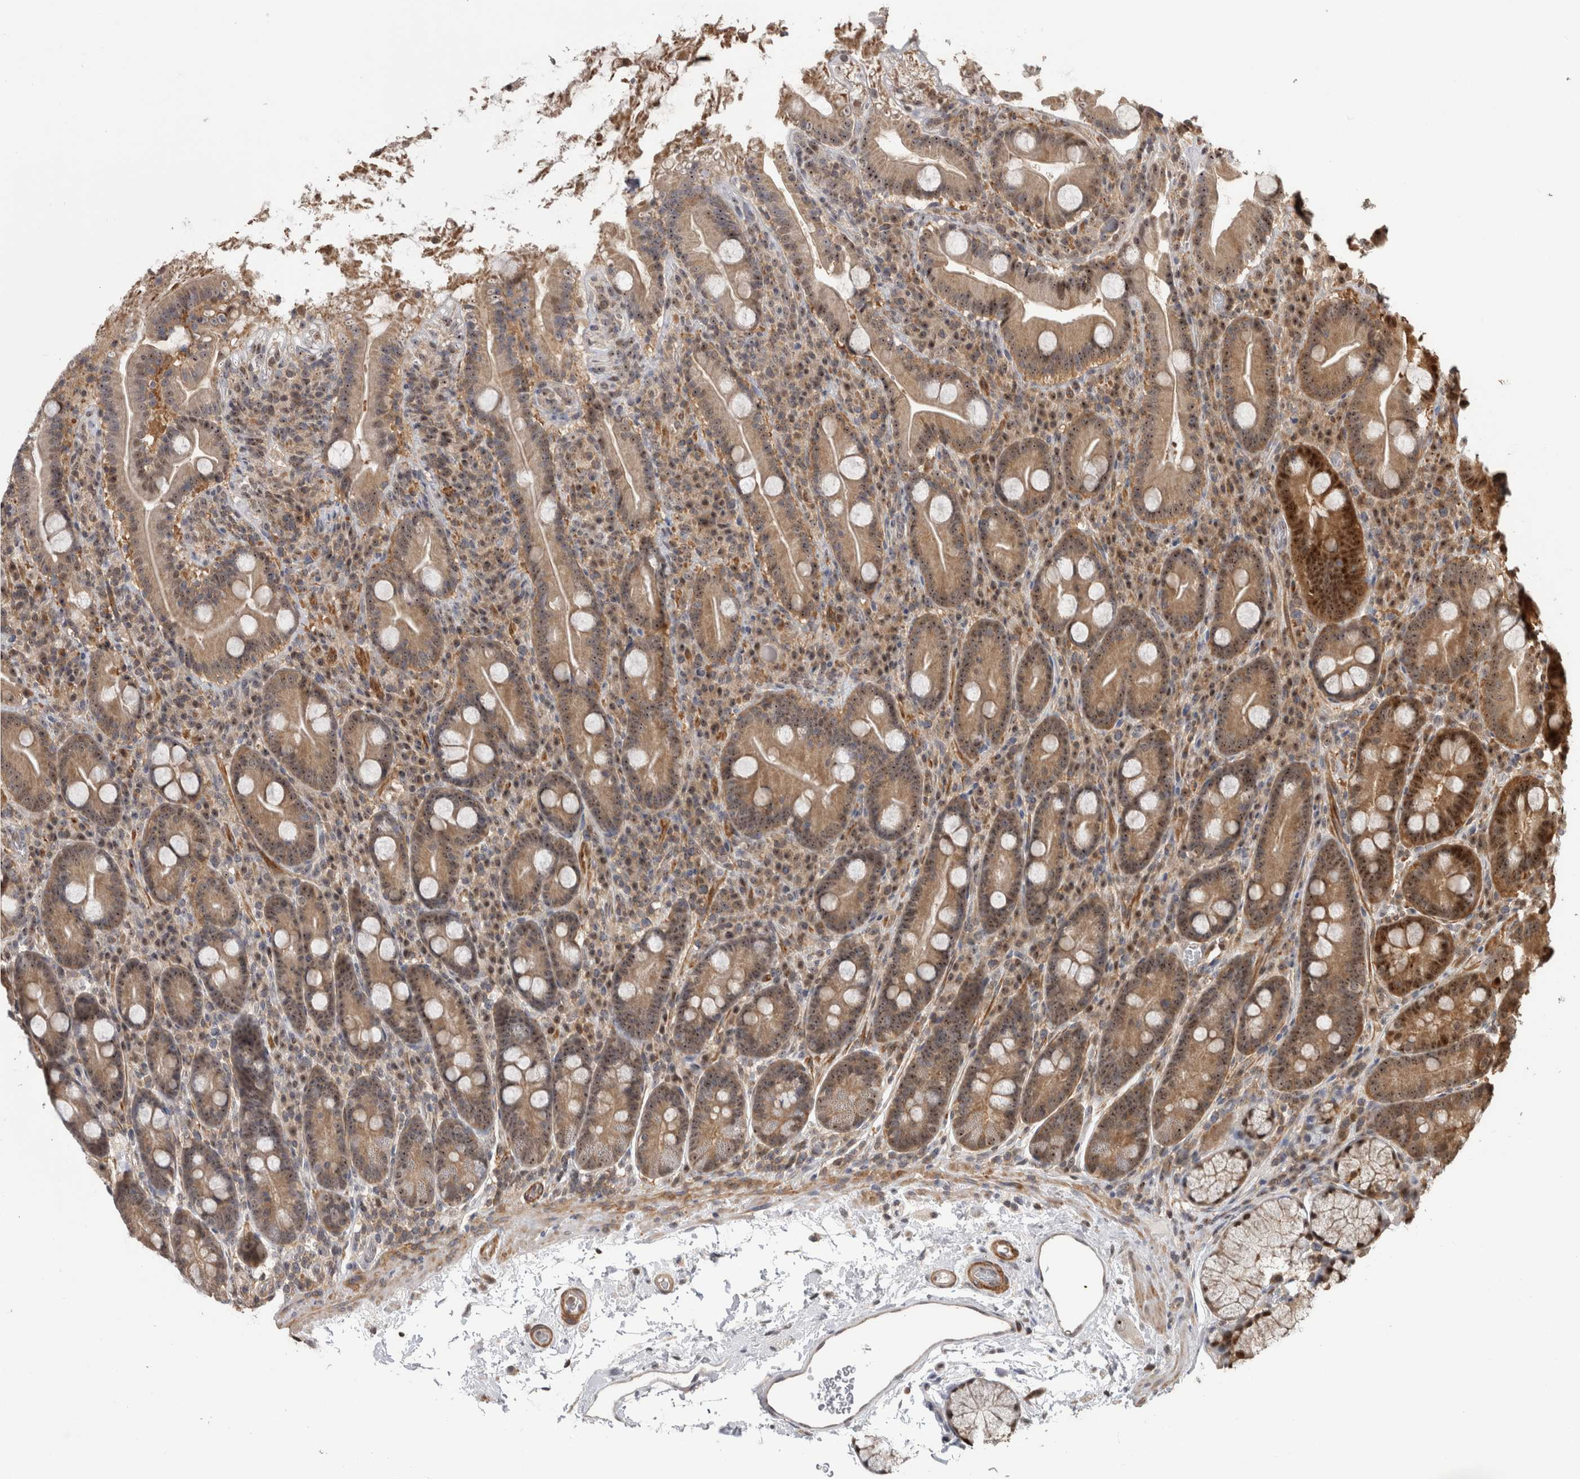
{"staining": {"intensity": "moderate", "quantity": ">75%", "location": "cytoplasmic/membranous,nuclear"}, "tissue": "duodenum", "cell_type": "Glandular cells", "image_type": "normal", "snomed": [{"axis": "morphology", "description": "Normal tissue, NOS"}, {"axis": "topography", "description": "Duodenum"}], "caption": "Moderate cytoplasmic/membranous,nuclear expression for a protein is appreciated in about >75% of glandular cells of unremarkable duodenum using immunohistochemistry.", "gene": "TDRD7", "patient": {"sex": "male", "age": 35}}